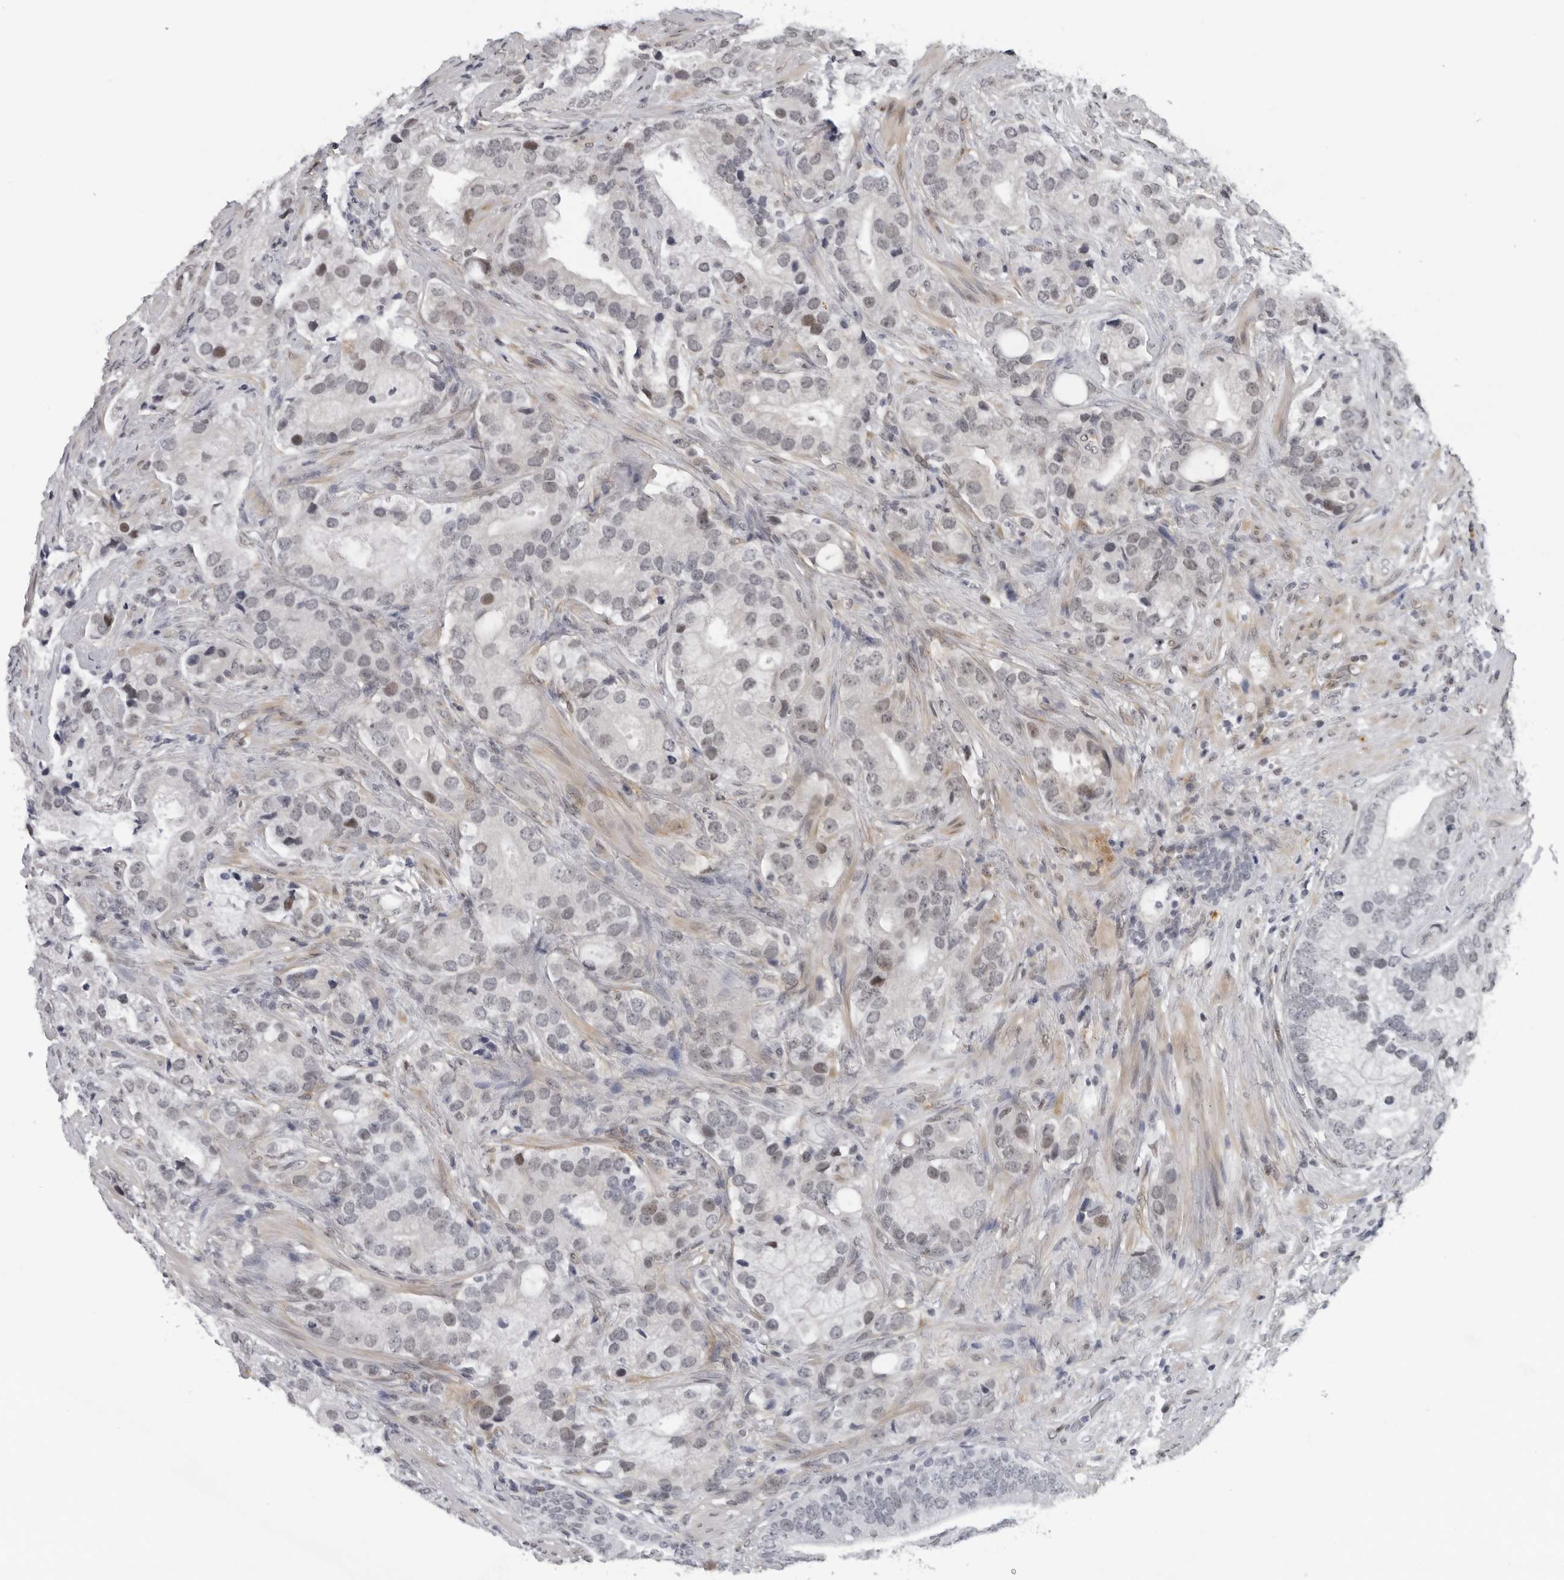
{"staining": {"intensity": "weak", "quantity": "<25%", "location": "nuclear"}, "tissue": "prostate cancer", "cell_type": "Tumor cells", "image_type": "cancer", "snomed": [{"axis": "morphology", "description": "Adenocarcinoma, High grade"}, {"axis": "topography", "description": "Prostate"}], "caption": "Protein analysis of high-grade adenocarcinoma (prostate) displays no significant positivity in tumor cells.", "gene": "MAF", "patient": {"sex": "male", "age": 70}}